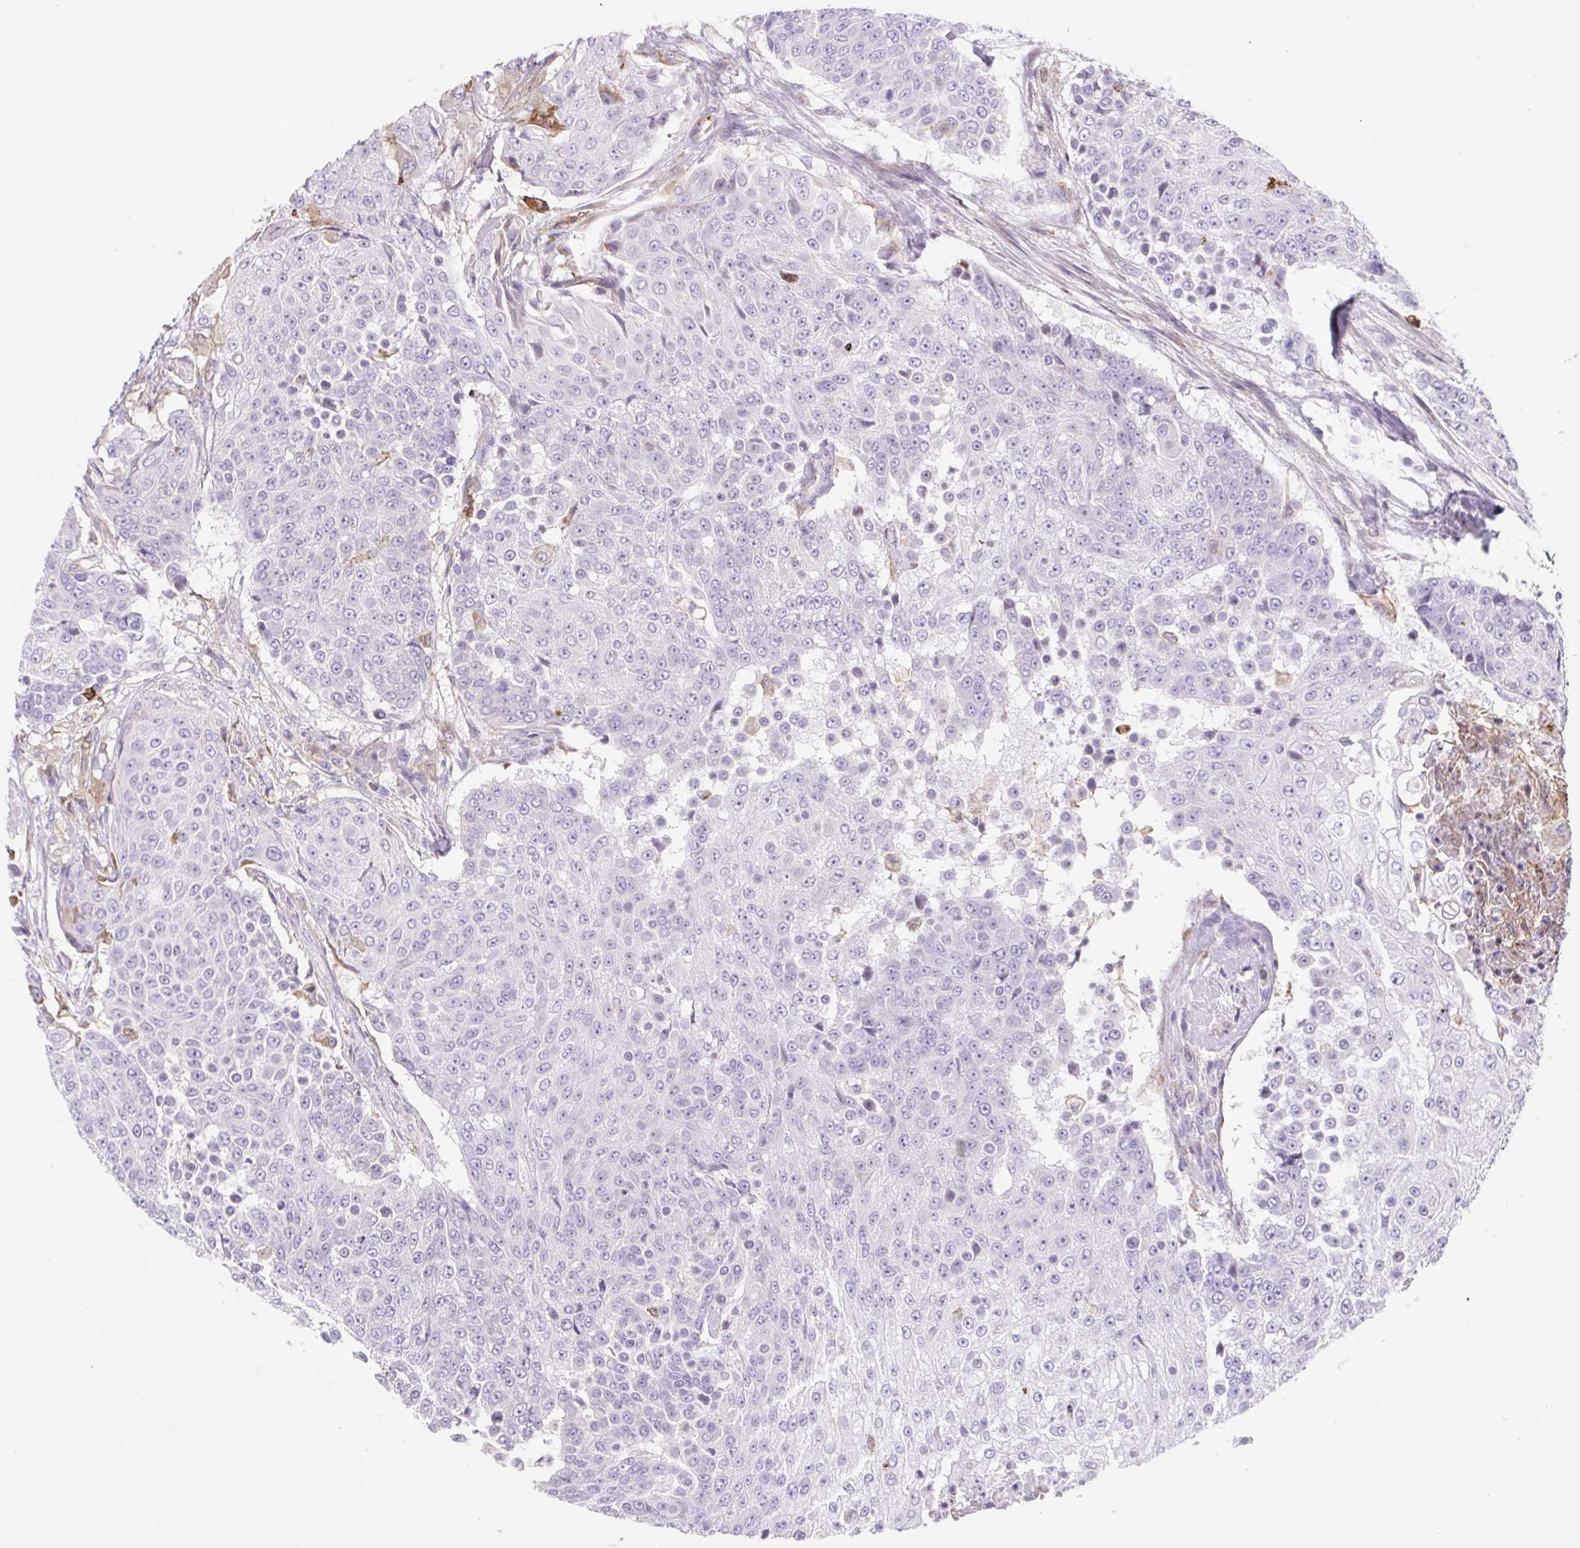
{"staining": {"intensity": "negative", "quantity": "none", "location": "none"}, "tissue": "urothelial cancer", "cell_type": "Tumor cells", "image_type": "cancer", "snomed": [{"axis": "morphology", "description": "Urothelial carcinoma, High grade"}, {"axis": "topography", "description": "Urinary bladder"}], "caption": "An immunohistochemistry (IHC) photomicrograph of urothelial cancer is shown. There is no staining in tumor cells of urothelial cancer.", "gene": "TPRG1", "patient": {"sex": "female", "age": 63}}